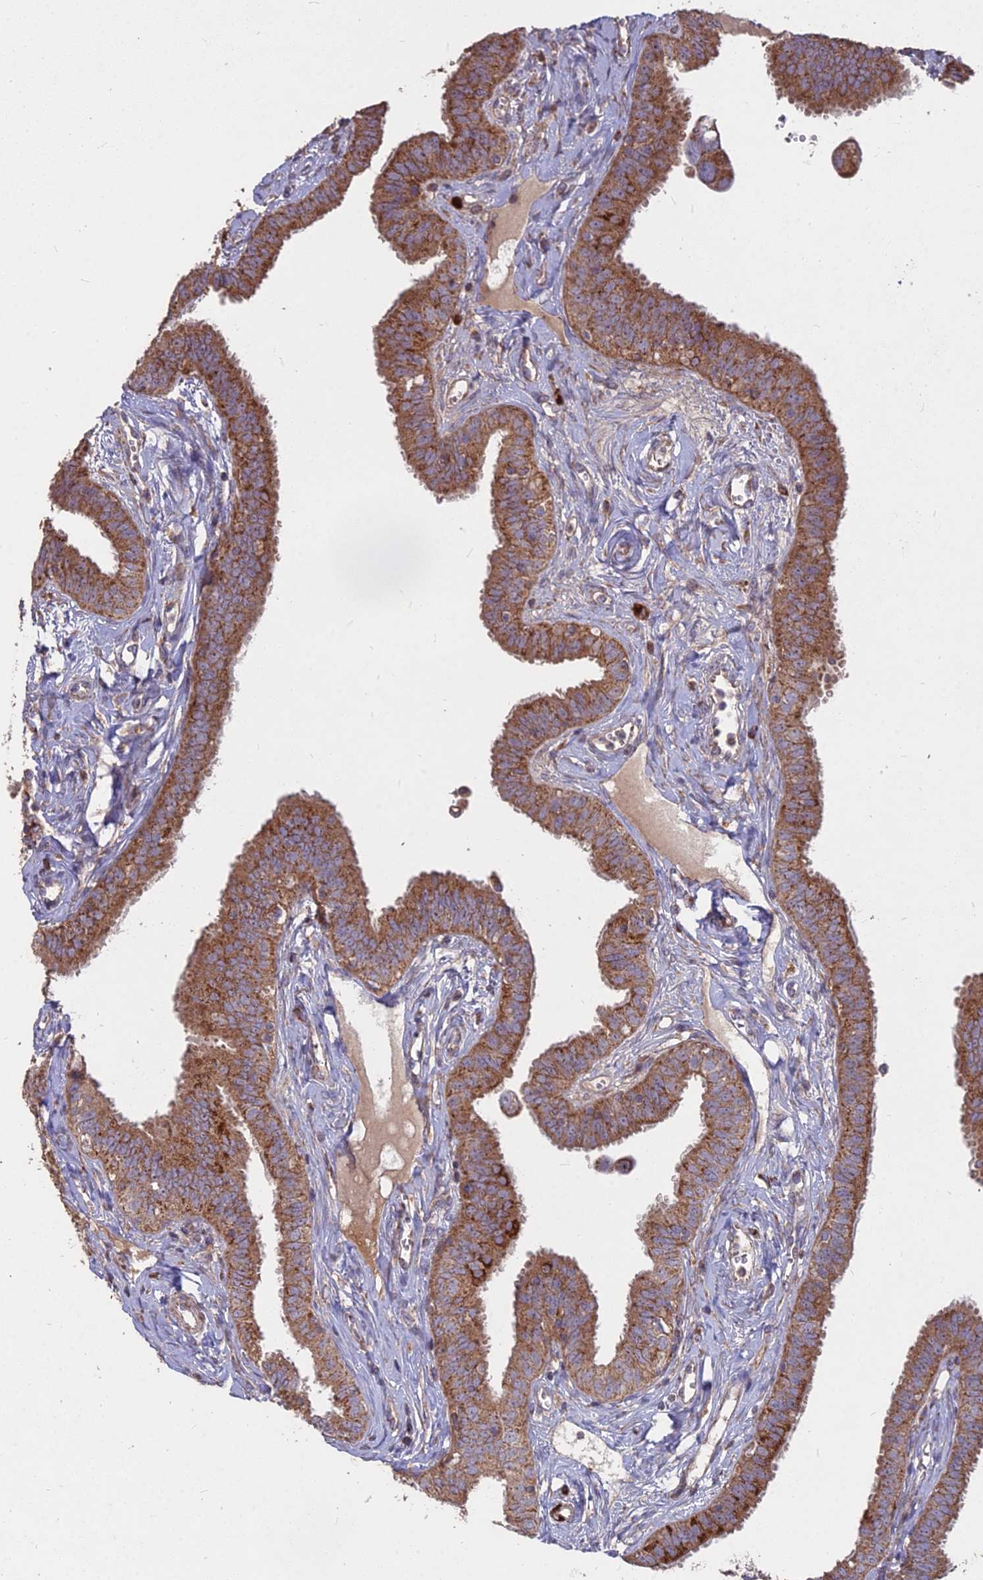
{"staining": {"intensity": "strong", "quantity": ">75%", "location": "cytoplasmic/membranous"}, "tissue": "fallopian tube", "cell_type": "Glandular cells", "image_type": "normal", "snomed": [{"axis": "morphology", "description": "Normal tissue, NOS"}, {"axis": "morphology", "description": "Carcinoma, NOS"}, {"axis": "topography", "description": "Fallopian tube"}, {"axis": "topography", "description": "Ovary"}], "caption": "An IHC photomicrograph of normal tissue is shown. Protein staining in brown labels strong cytoplasmic/membranous positivity in fallopian tube within glandular cells.", "gene": "COX11", "patient": {"sex": "female", "age": 59}}